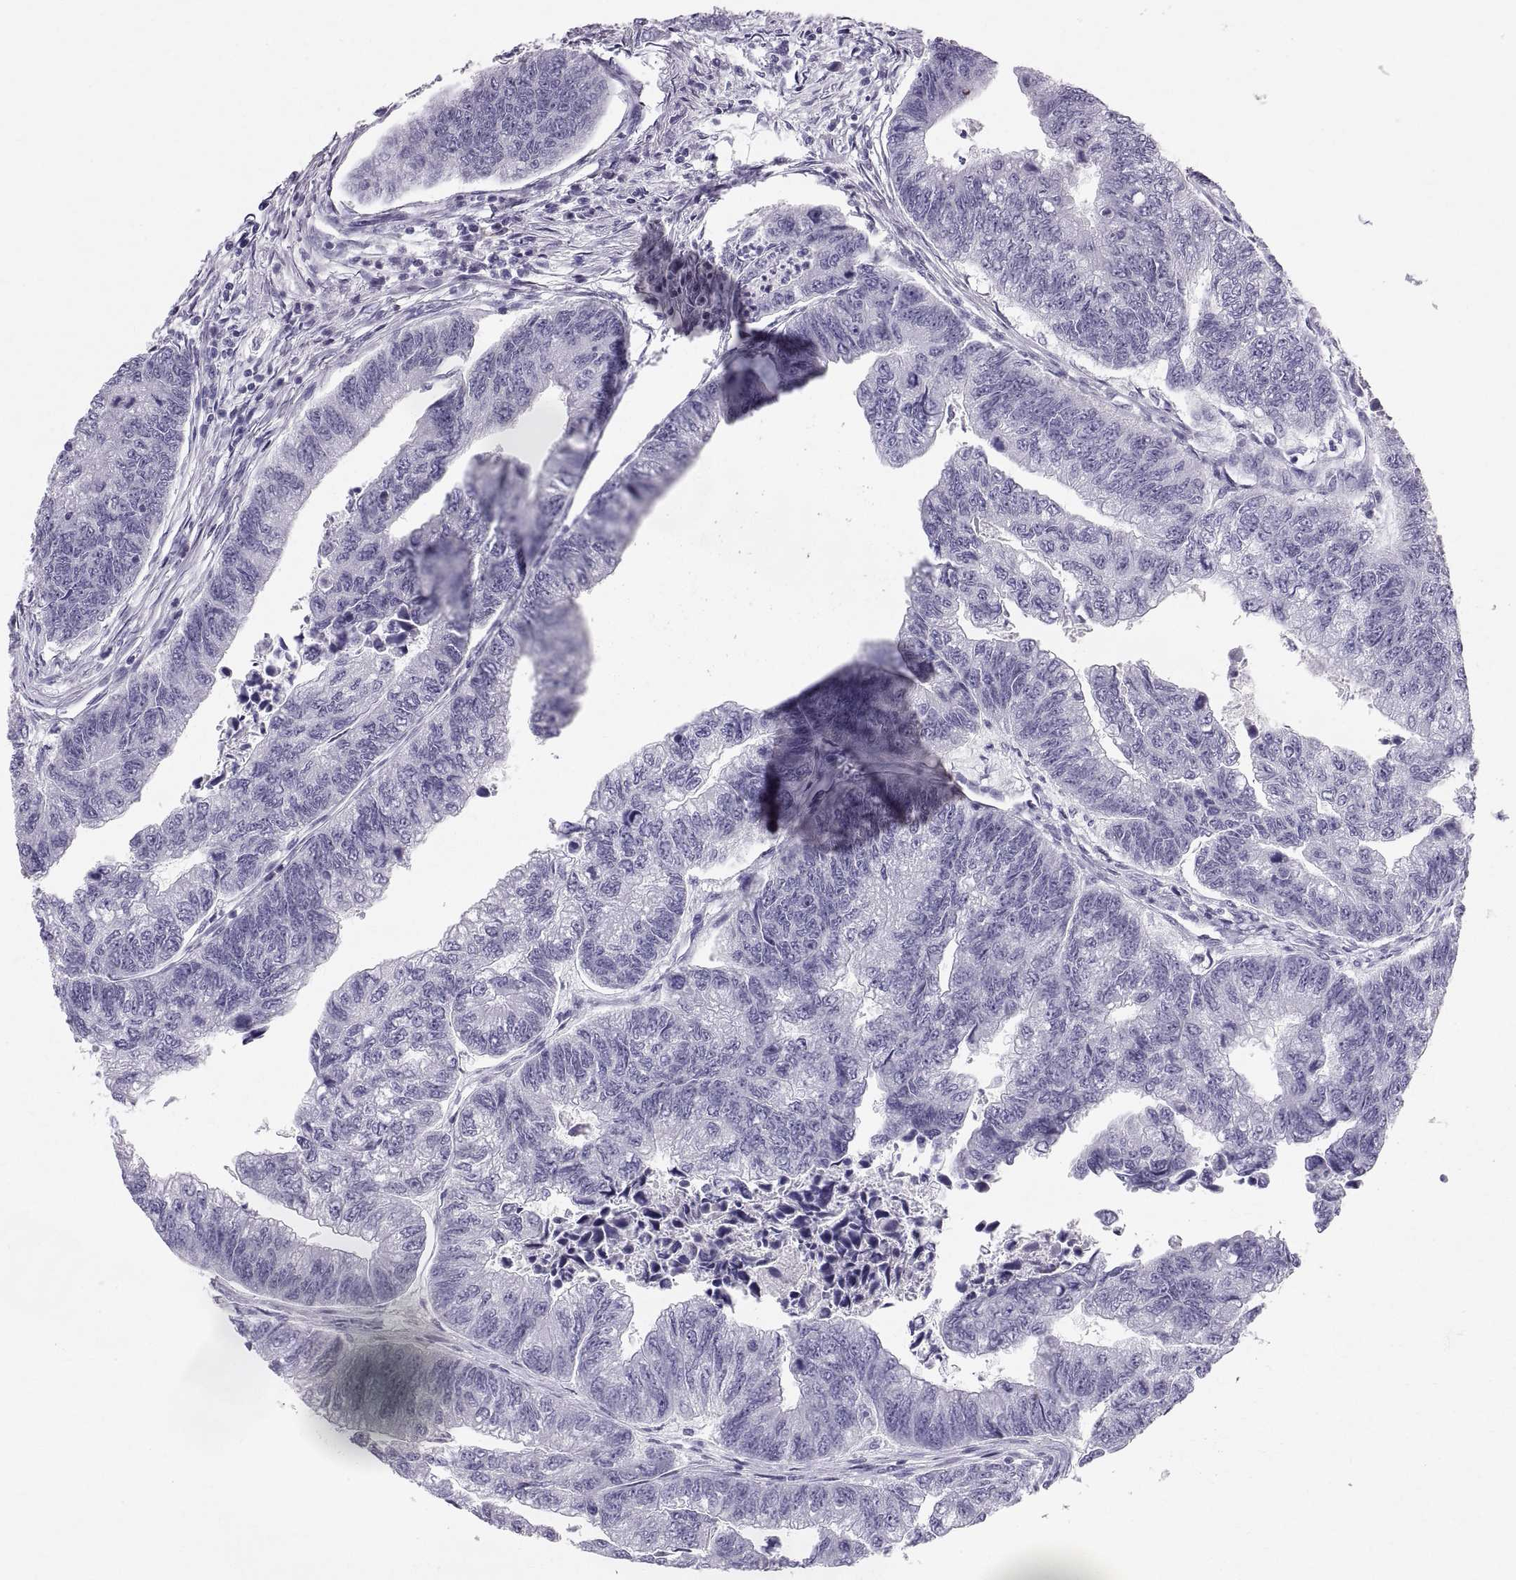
{"staining": {"intensity": "negative", "quantity": "none", "location": "none"}, "tissue": "colorectal cancer", "cell_type": "Tumor cells", "image_type": "cancer", "snomed": [{"axis": "morphology", "description": "Adenocarcinoma, NOS"}, {"axis": "topography", "description": "Colon"}], "caption": "This is an IHC histopathology image of colorectal cancer (adenocarcinoma). There is no positivity in tumor cells.", "gene": "SLC22A6", "patient": {"sex": "female", "age": 65}}